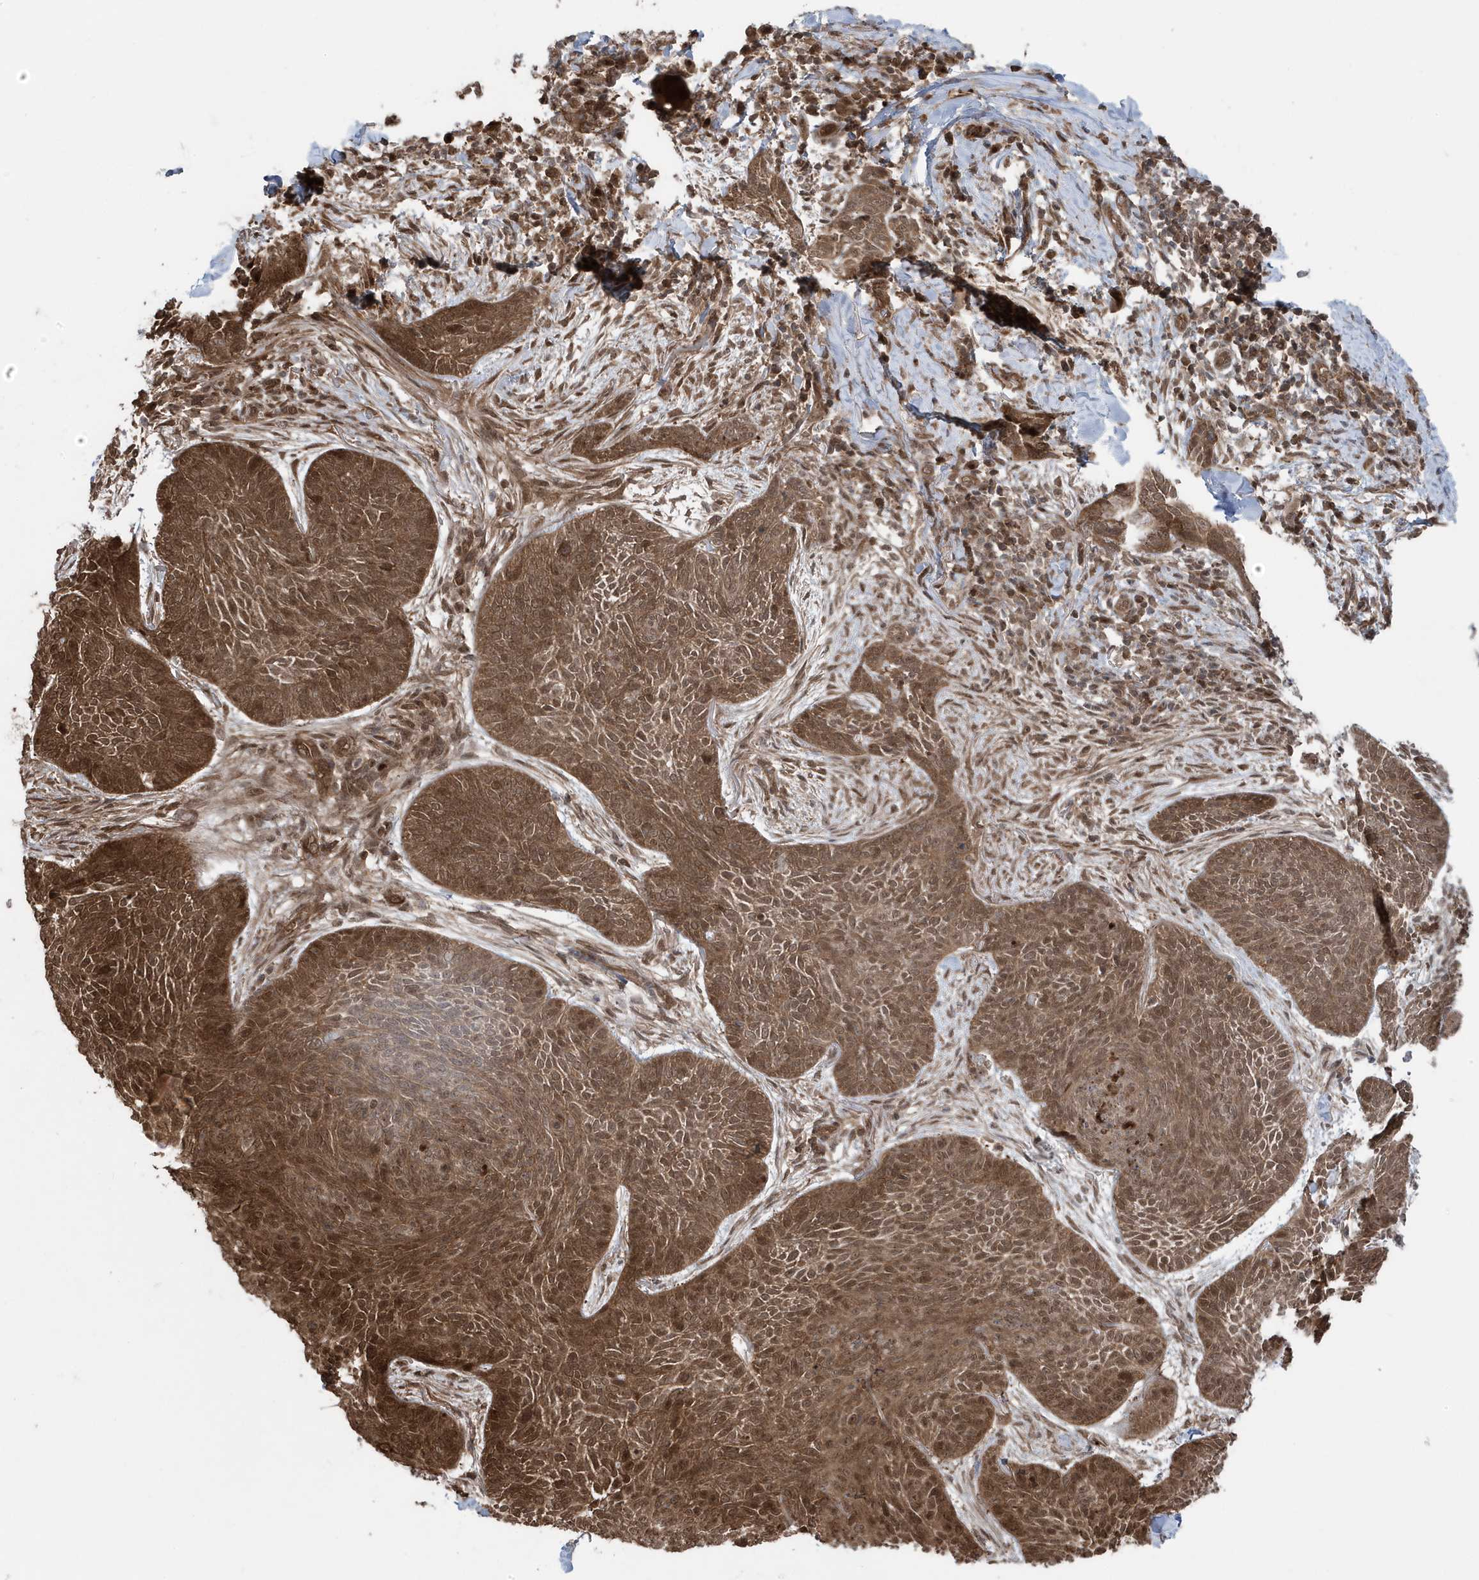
{"staining": {"intensity": "moderate", "quantity": ">75%", "location": "cytoplasmic/membranous,nuclear"}, "tissue": "skin cancer", "cell_type": "Tumor cells", "image_type": "cancer", "snomed": [{"axis": "morphology", "description": "Basal cell carcinoma"}, {"axis": "topography", "description": "Skin"}], "caption": "Human skin basal cell carcinoma stained with a protein marker shows moderate staining in tumor cells.", "gene": "MAPK1IP1L", "patient": {"sex": "male", "age": 85}}